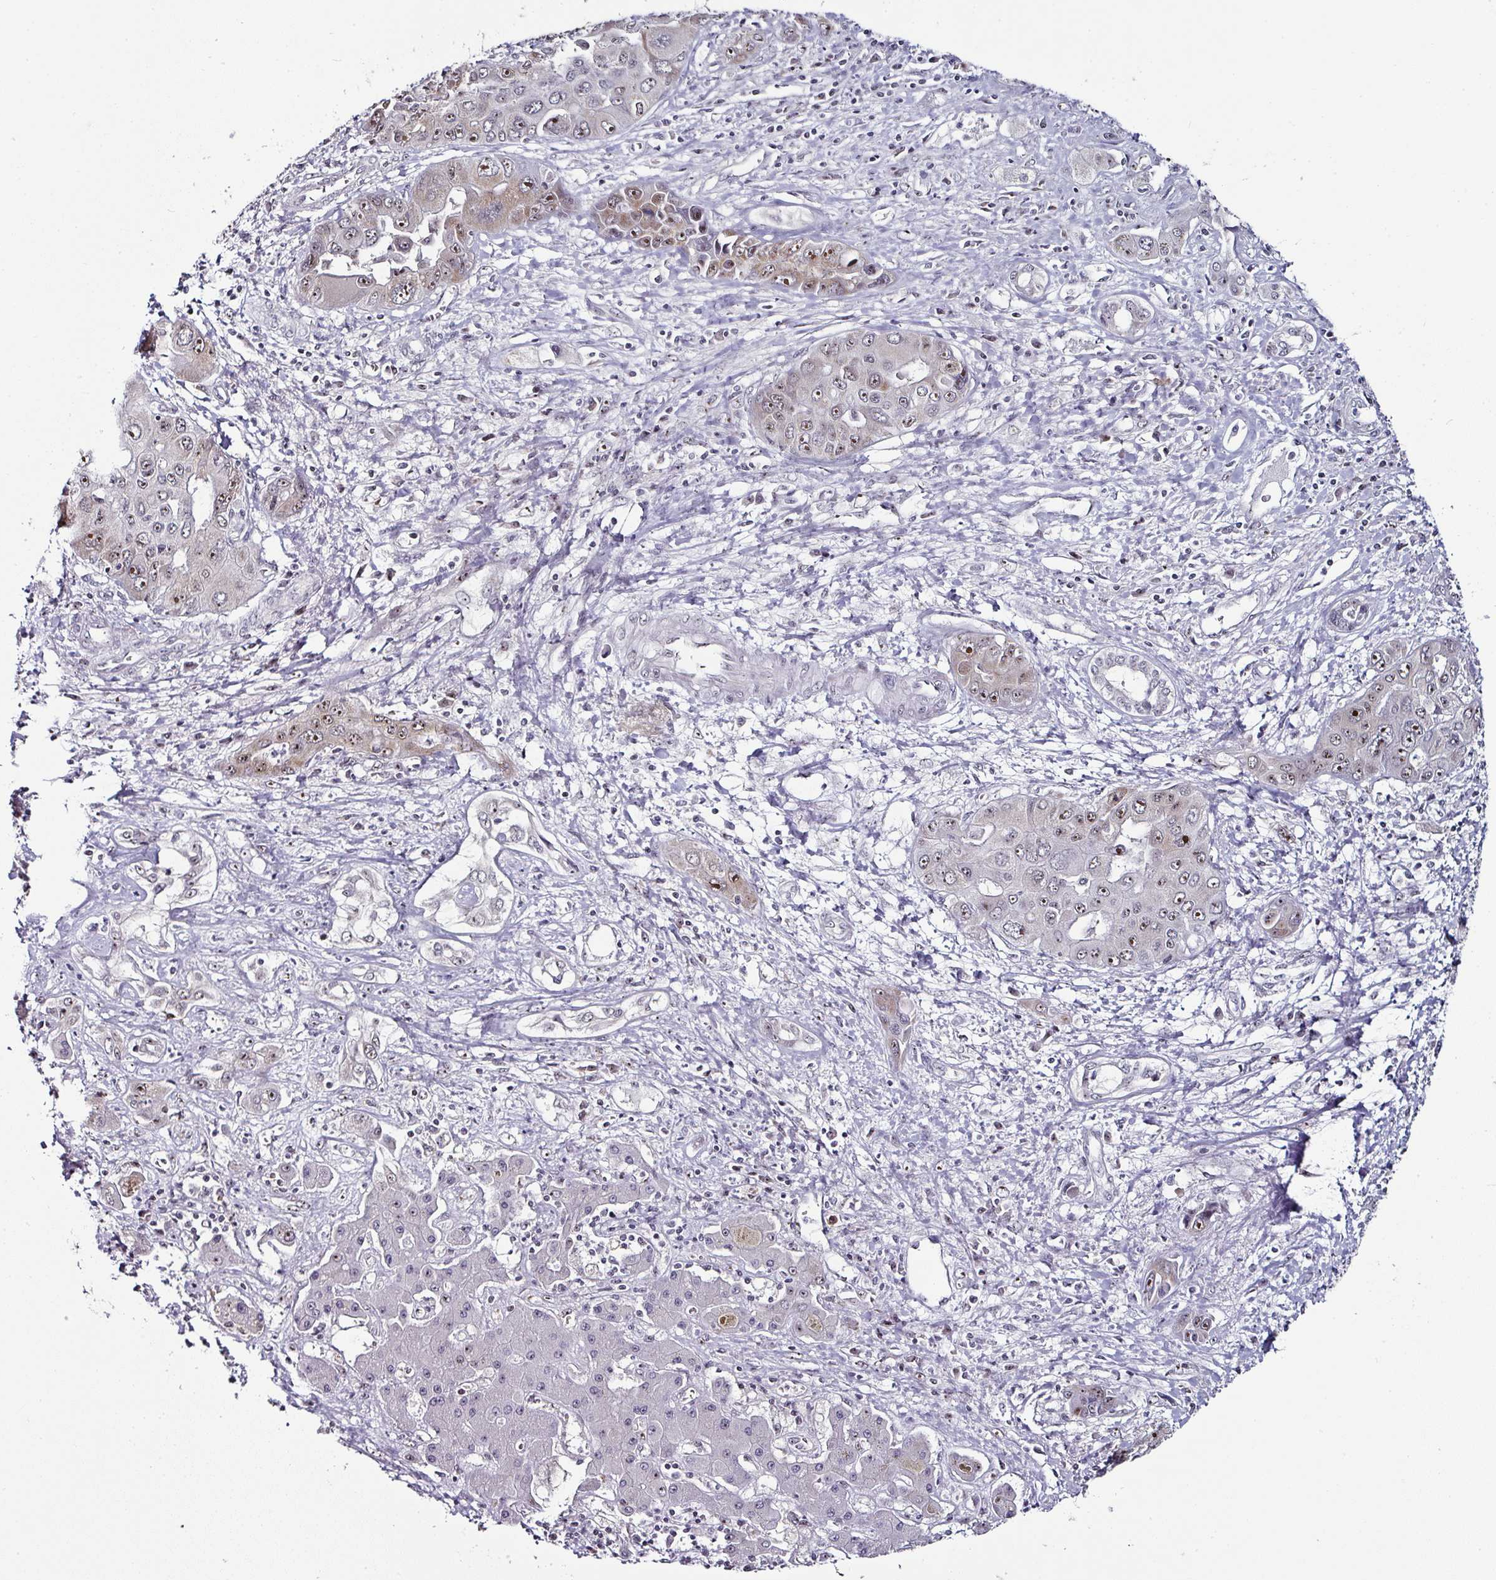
{"staining": {"intensity": "moderate", "quantity": ">75%", "location": "cytoplasmic/membranous,nuclear"}, "tissue": "liver cancer", "cell_type": "Tumor cells", "image_type": "cancer", "snomed": [{"axis": "morphology", "description": "Cholangiocarcinoma"}, {"axis": "topography", "description": "Liver"}], "caption": "Approximately >75% of tumor cells in human liver cholangiocarcinoma exhibit moderate cytoplasmic/membranous and nuclear protein positivity as visualized by brown immunohistochemical staining.", "gene": "NACC2", "patient": {"sex": "male", "age": 67}}